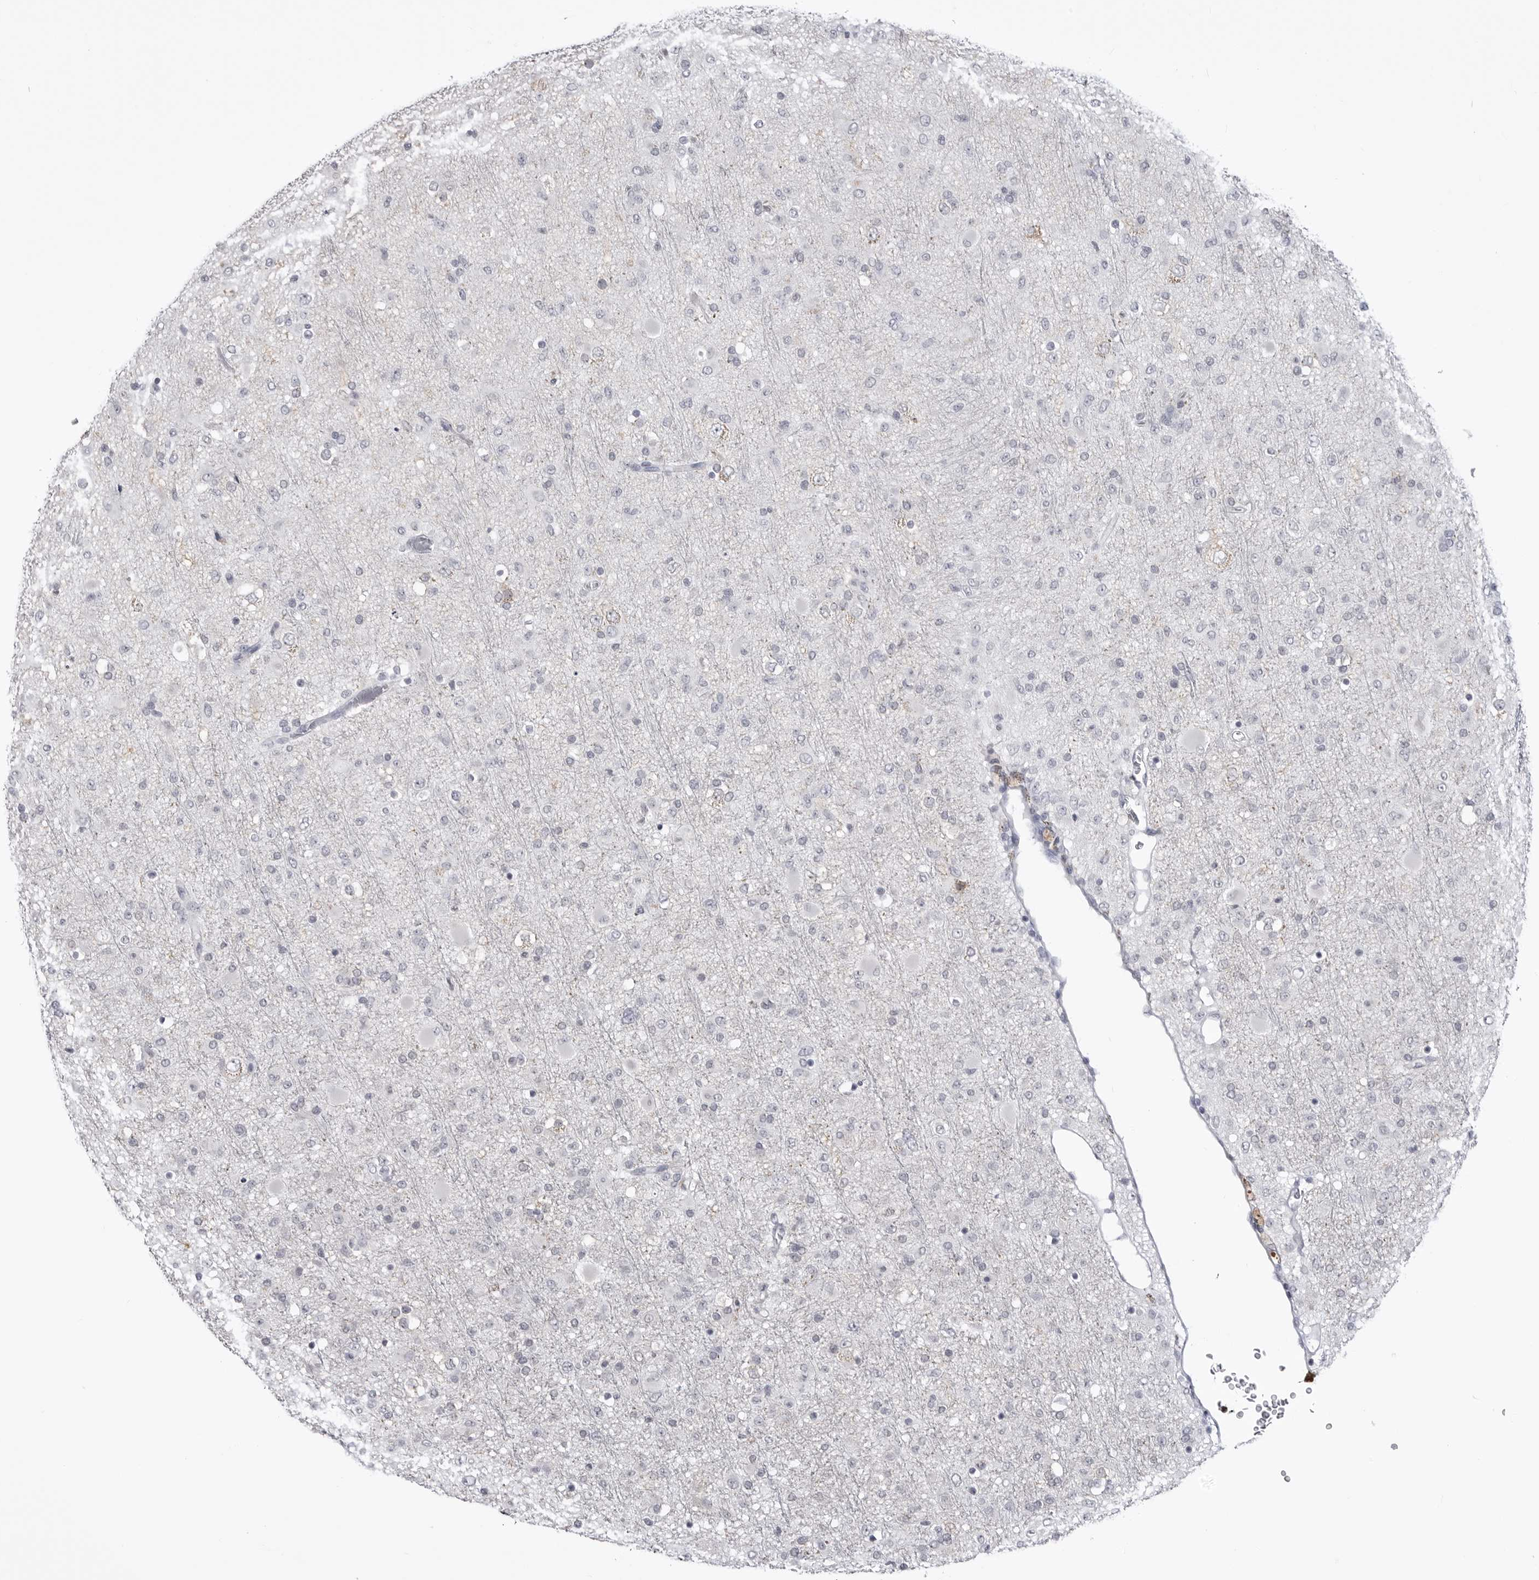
{"staining": {"intensity": "negative", "quantity": "none", "location": "none"}, "tissue": "glioma", "cell_type": "Tumor cells", "image_type": "cancer", "snomed": [{"axis": "morphology", "description": "Glioma, malignant, Low grade"}, {"axis": "topography", "description": "Brain"}], "caption": "Immunohistochemistry of glioma demonstrates no expression in tumor cells.", "gene": "STAP2", "patient": {"sex": "male", "age": 65}}